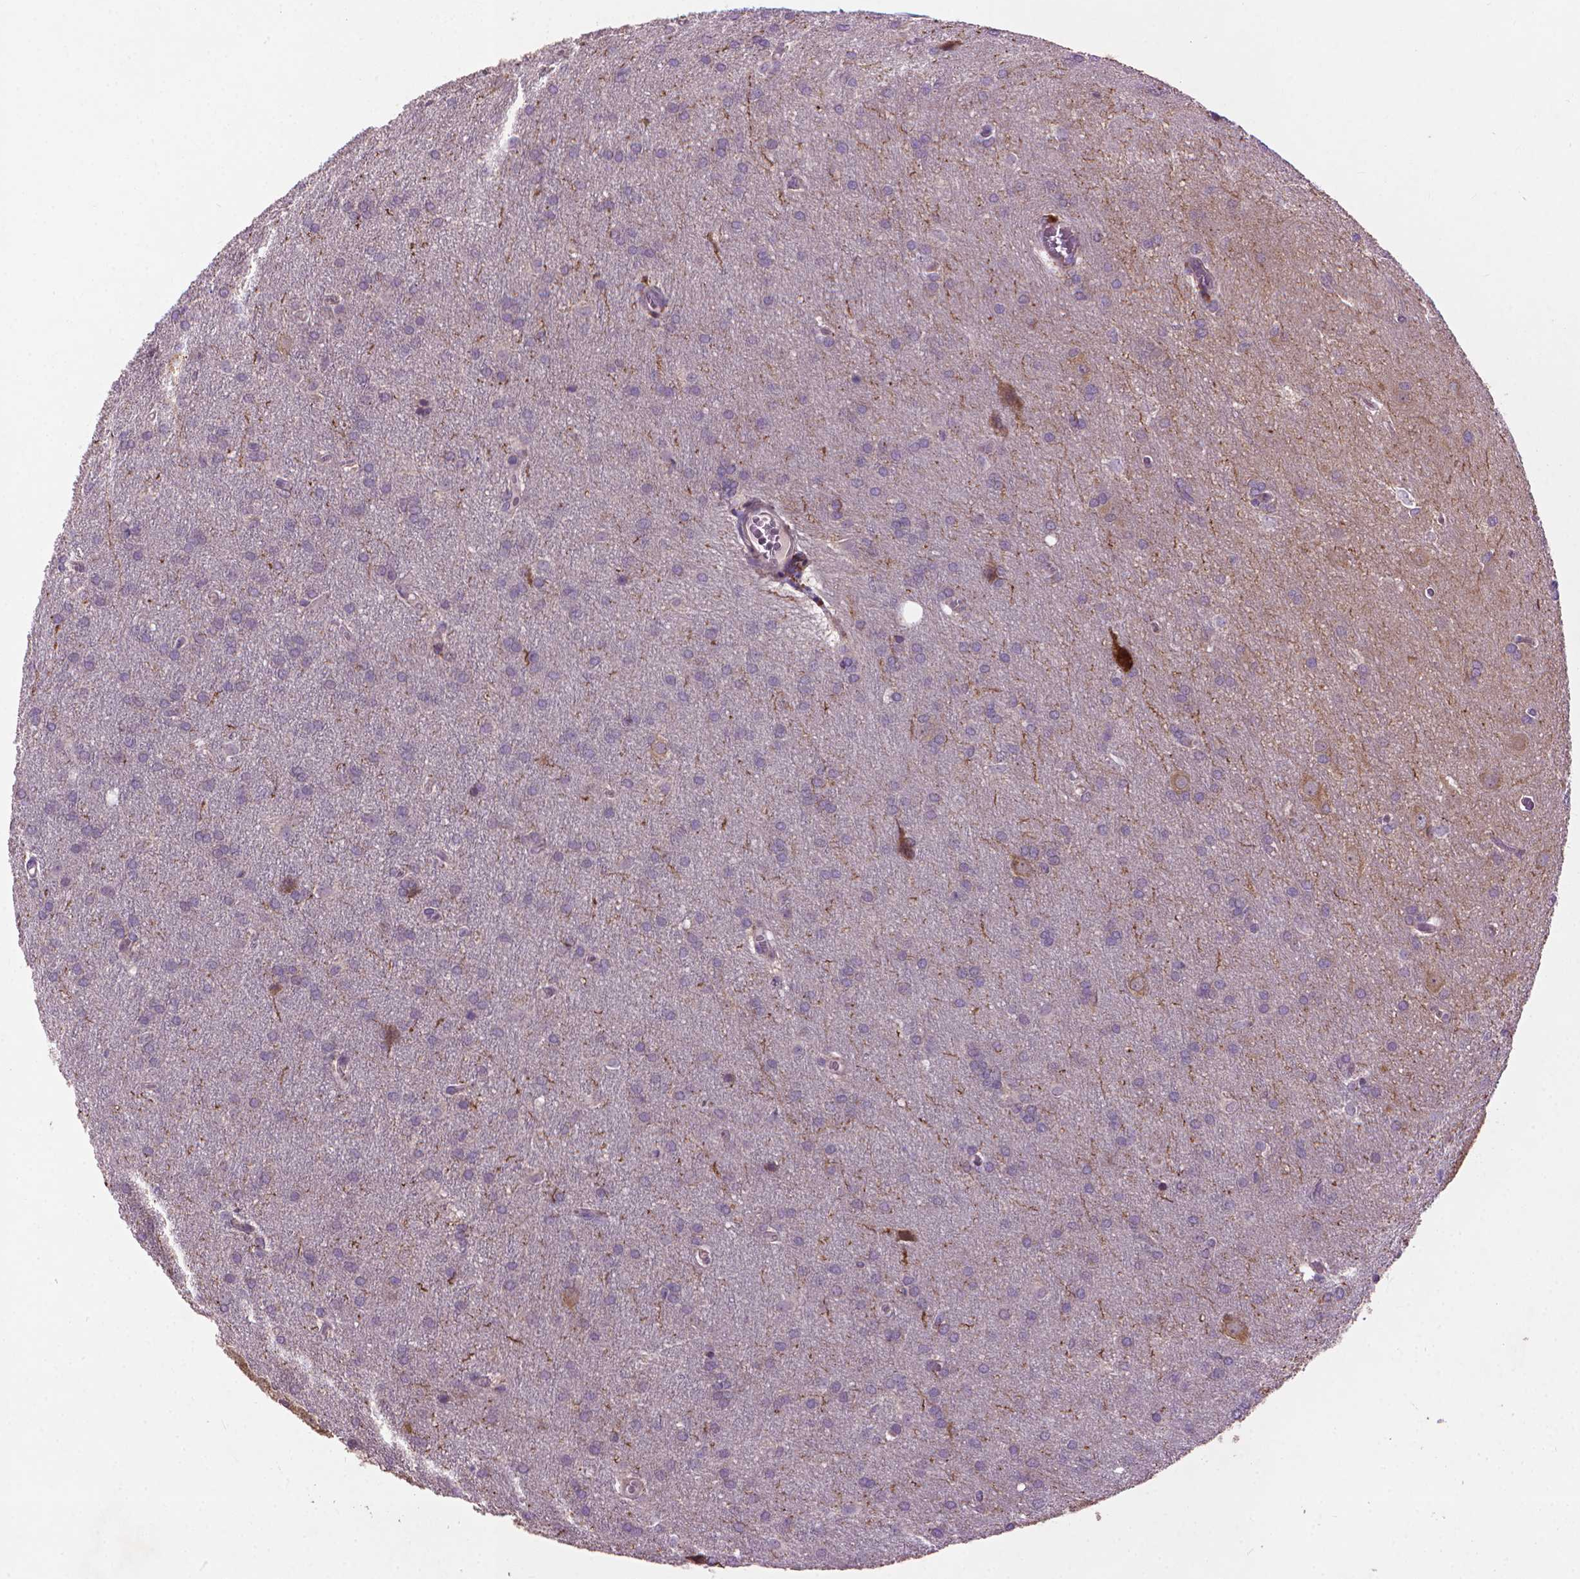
{"staining": {"intensity": "negative", "quantity": "none", "location": "none"}, "tissue": "glioma", "cell_type": "Tumor cells", "image_type": "cancer", "snomed": [{"axis": "morphology", "description": "Glioma, malignant, Low grade"}, {"axis": "topography", "description": "Brain"}], "caption": "Immunohistochemistry image of low-grade glioma (malignant) stained for a protein (brown), which reveals no positivity in tumor cells.", "gene": "MYH14", "patient": {"sex": "female", "age": 32}}